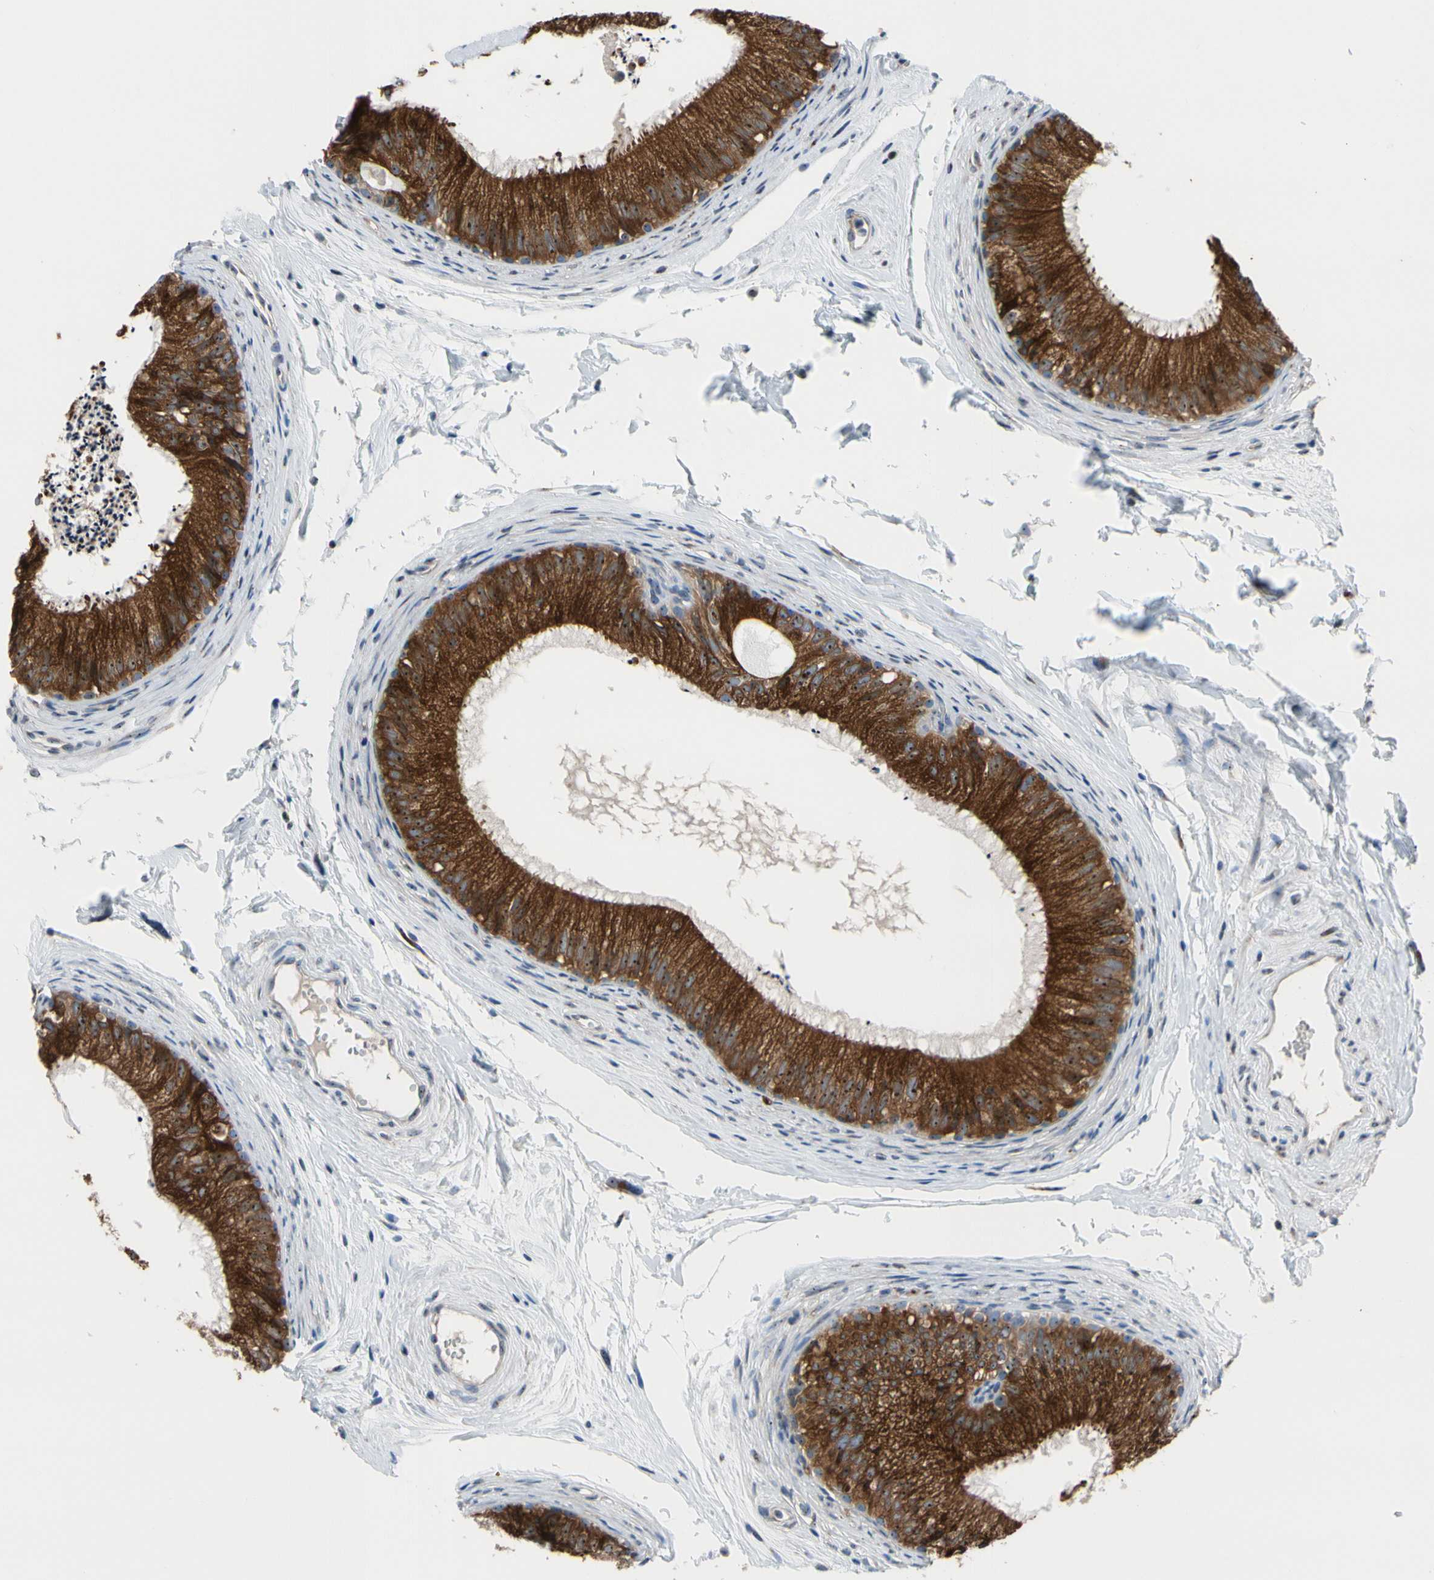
{"staining": {"intensity": "strong", "quantity": ">75%", "location": "cytoplasmic/membranous"}, "tissue": "epididymis", "cell_type": "Glandular cells", "image_type": "normal", "snomed": [{"axis": "morphology", "description": "Normal tissue, NOS"}, {"axis": "topography", "description": "Epididymis"}], "caption": "A high amount of strong cytoplasmic/membranous positivity is appreciated in approximately >75% of glandular cells in benign epididymis. (DAB (3,3'-diaminobenzidine) IHC with brightfield microscopy, high magnification).", "gene": "TMED7", "patient": {"sex": "male", "age": 56}}